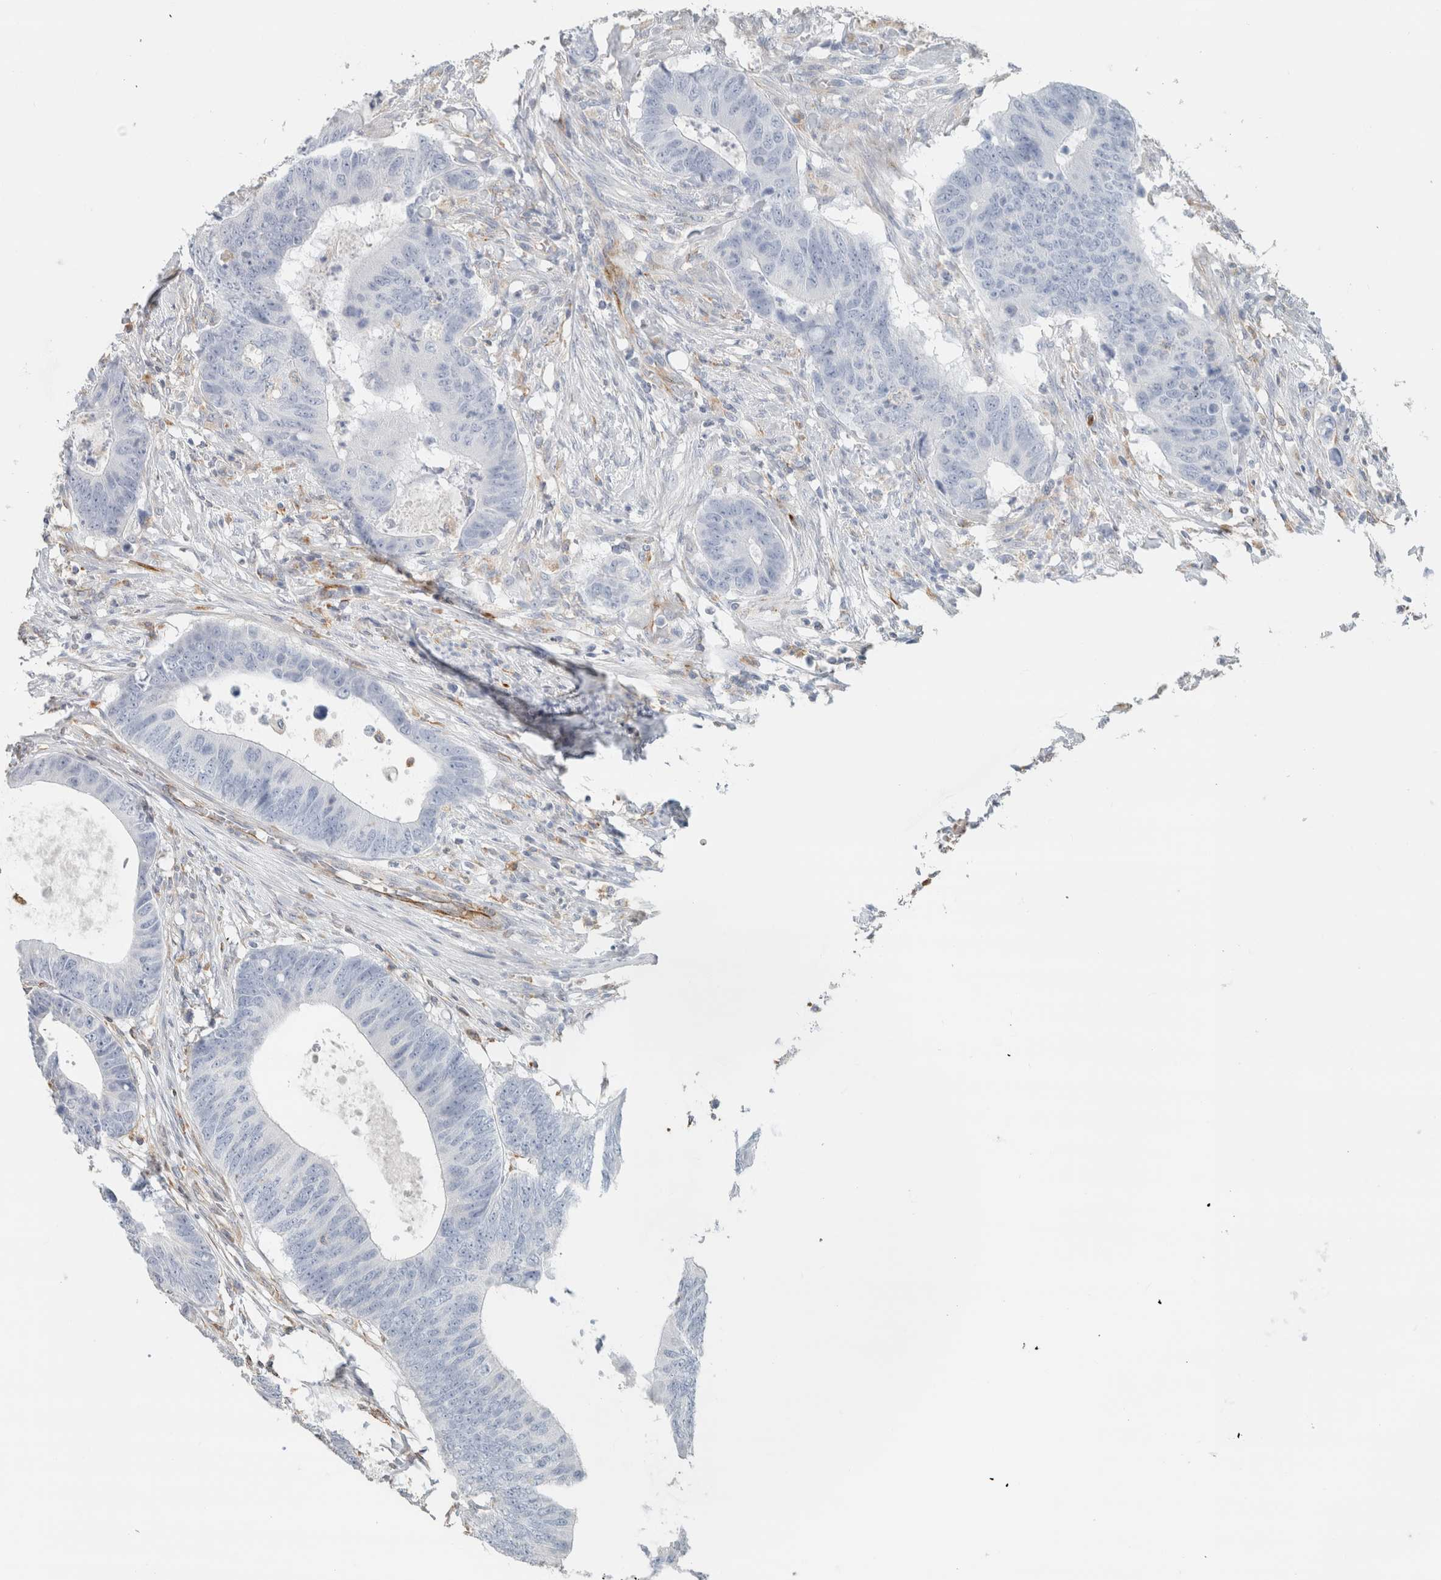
{"staining": {"intensity": "negative", "quantity": "none", "location": "none"}, "tissue": "colorectal cancer", "cell_type": "Tumor cells", "image_type": "cancer", "snomed": [{"axis": "morphology", "description": "Adenocarcinoma, NOS"}, {"axis": "topography", "description": "Colon"}], "caption": "High magnification brightfield microscopy of colorectal cancer (adenocarcinoma) stained with DAB (3,3'-diaminobenzidine) (brown) and counterstained with hematoxylin (blue): tumor cells show no significant positivity.", "gene": "LY86", "patient": {"sex": "male", "age": 56}}